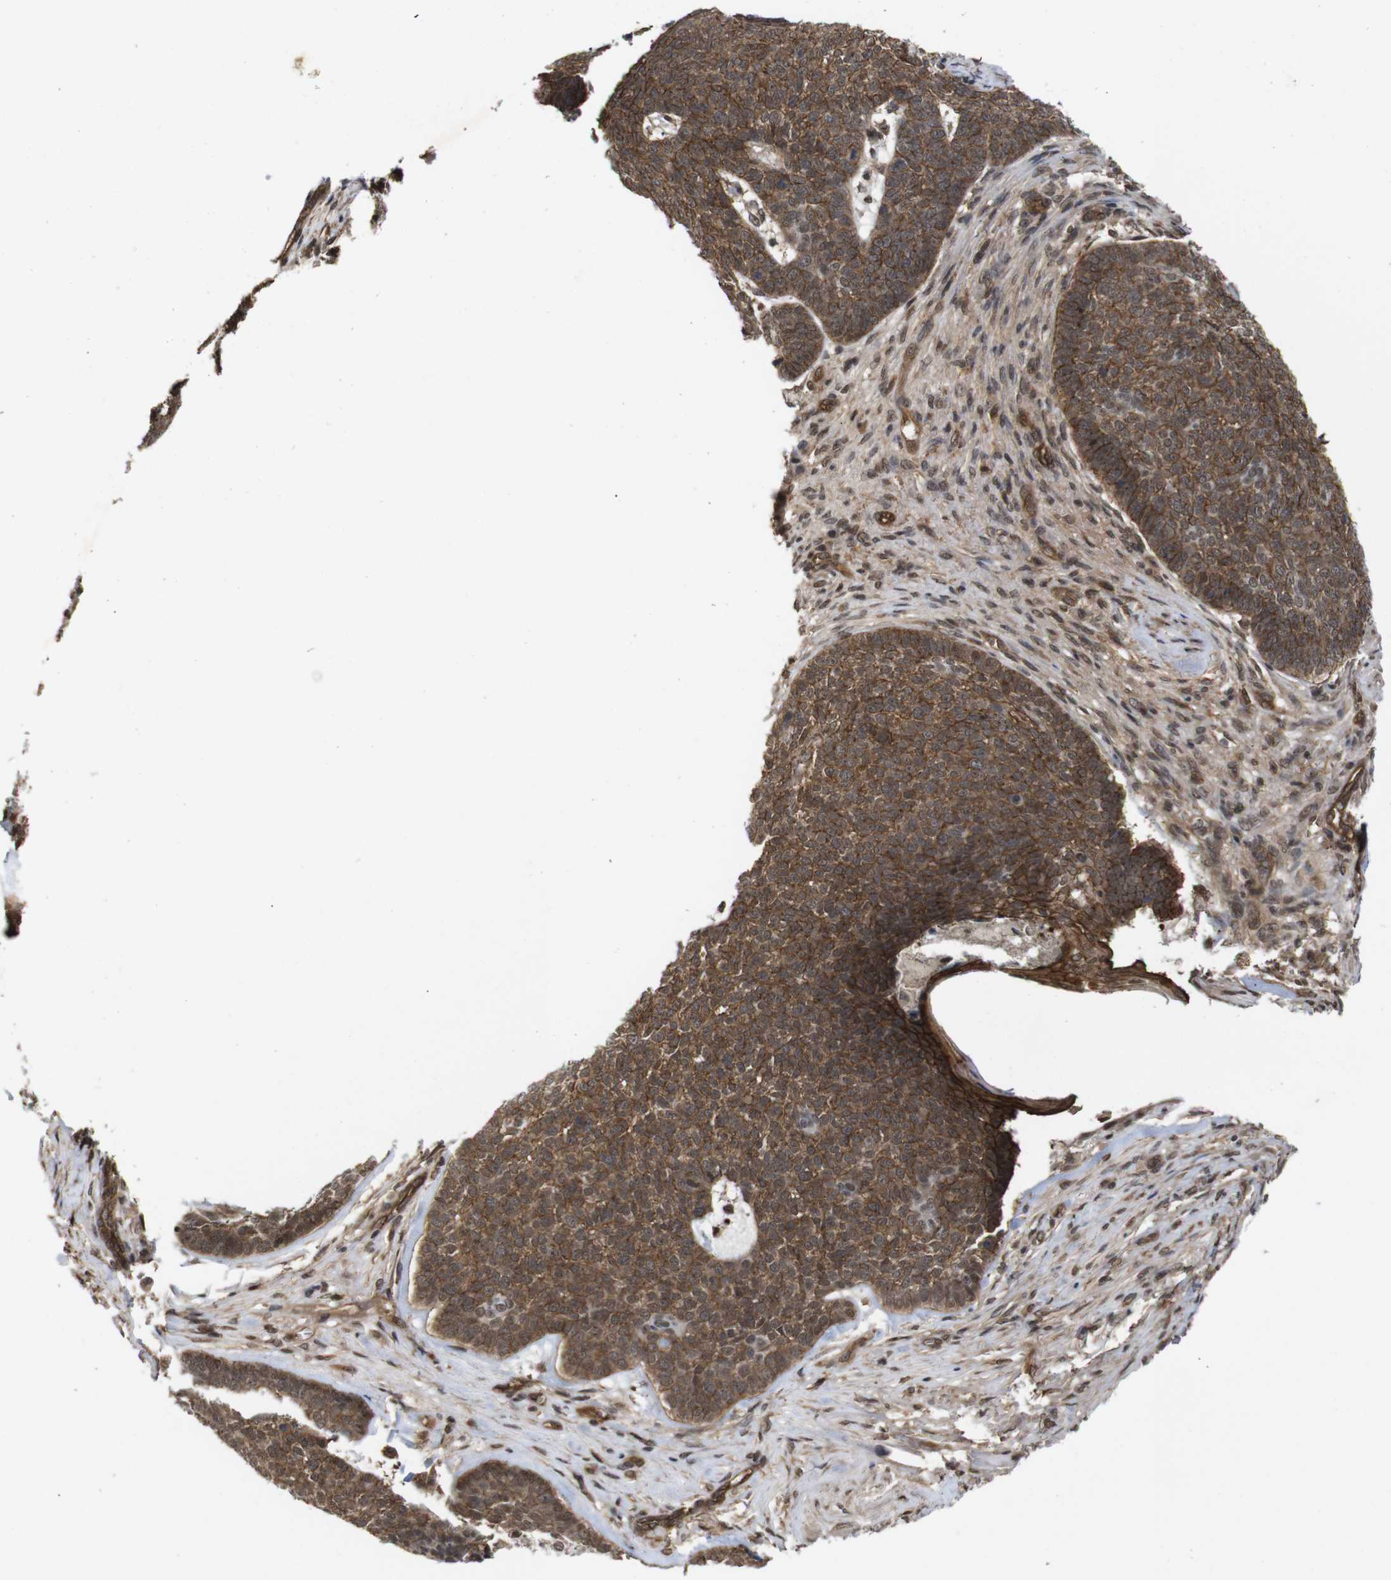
{"staining": {"intensity": "moderate", "quantity": ">75%", "location": "cytoplasmic/membranous"}, "tissue": "skin cancer", "cell_type": "Tumor cells", "image_type": "cancer", "snomed": [{"axis": "morphology", "description": "Basal cell carcinoma"}, {"axis": "topography", "description": "Skin"}], "caption": "Immunohistochemical staining of basal cell carcinoma (skin) shows moderate cytoplasmic/membranous protein expression in approximately >75% of tumor cells.", "gene": "NANOS1", "patient": {"sex": "male", "age": 84}}